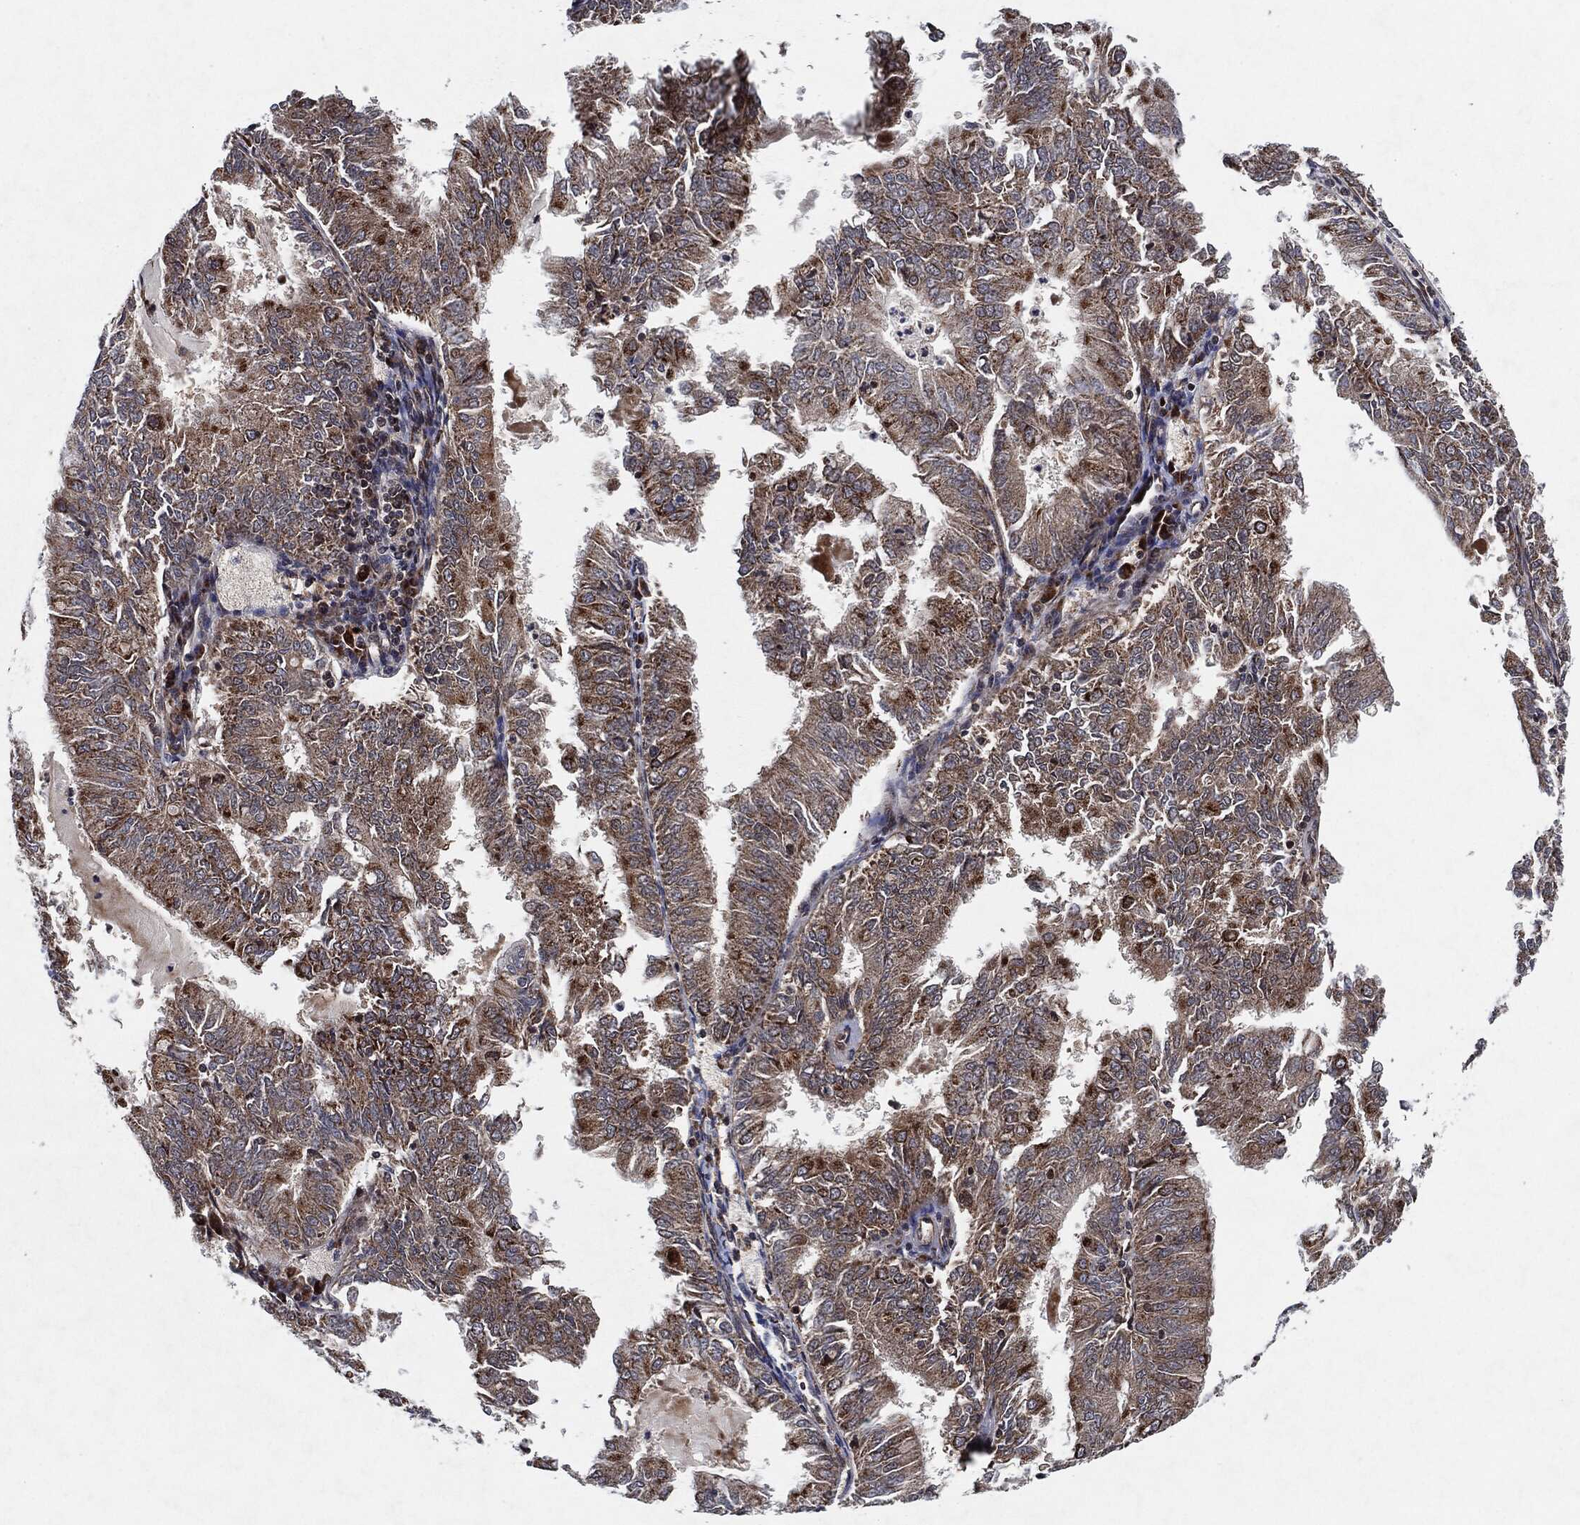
{"staining": {"intensity": "moderate", "quantity": "<25%", "location": "cytoplasmic/membranous"}, "tissue": "endometrial cancer", "cell_type": "Tumor cells", "image_type": "cancer", "snomed": [{"axis": "morphology", "description": "Adenocarcinoma, NOS"}, {"axis": "topography", "description": "Endometrium"}], "caption": "Endometrial cancer (adenocarcinoma) stained with a protein marker demonstrates moderate staining in tumor cells.", "gene": "BCAR1", "patient": {"sex": "female", "age": 57}}